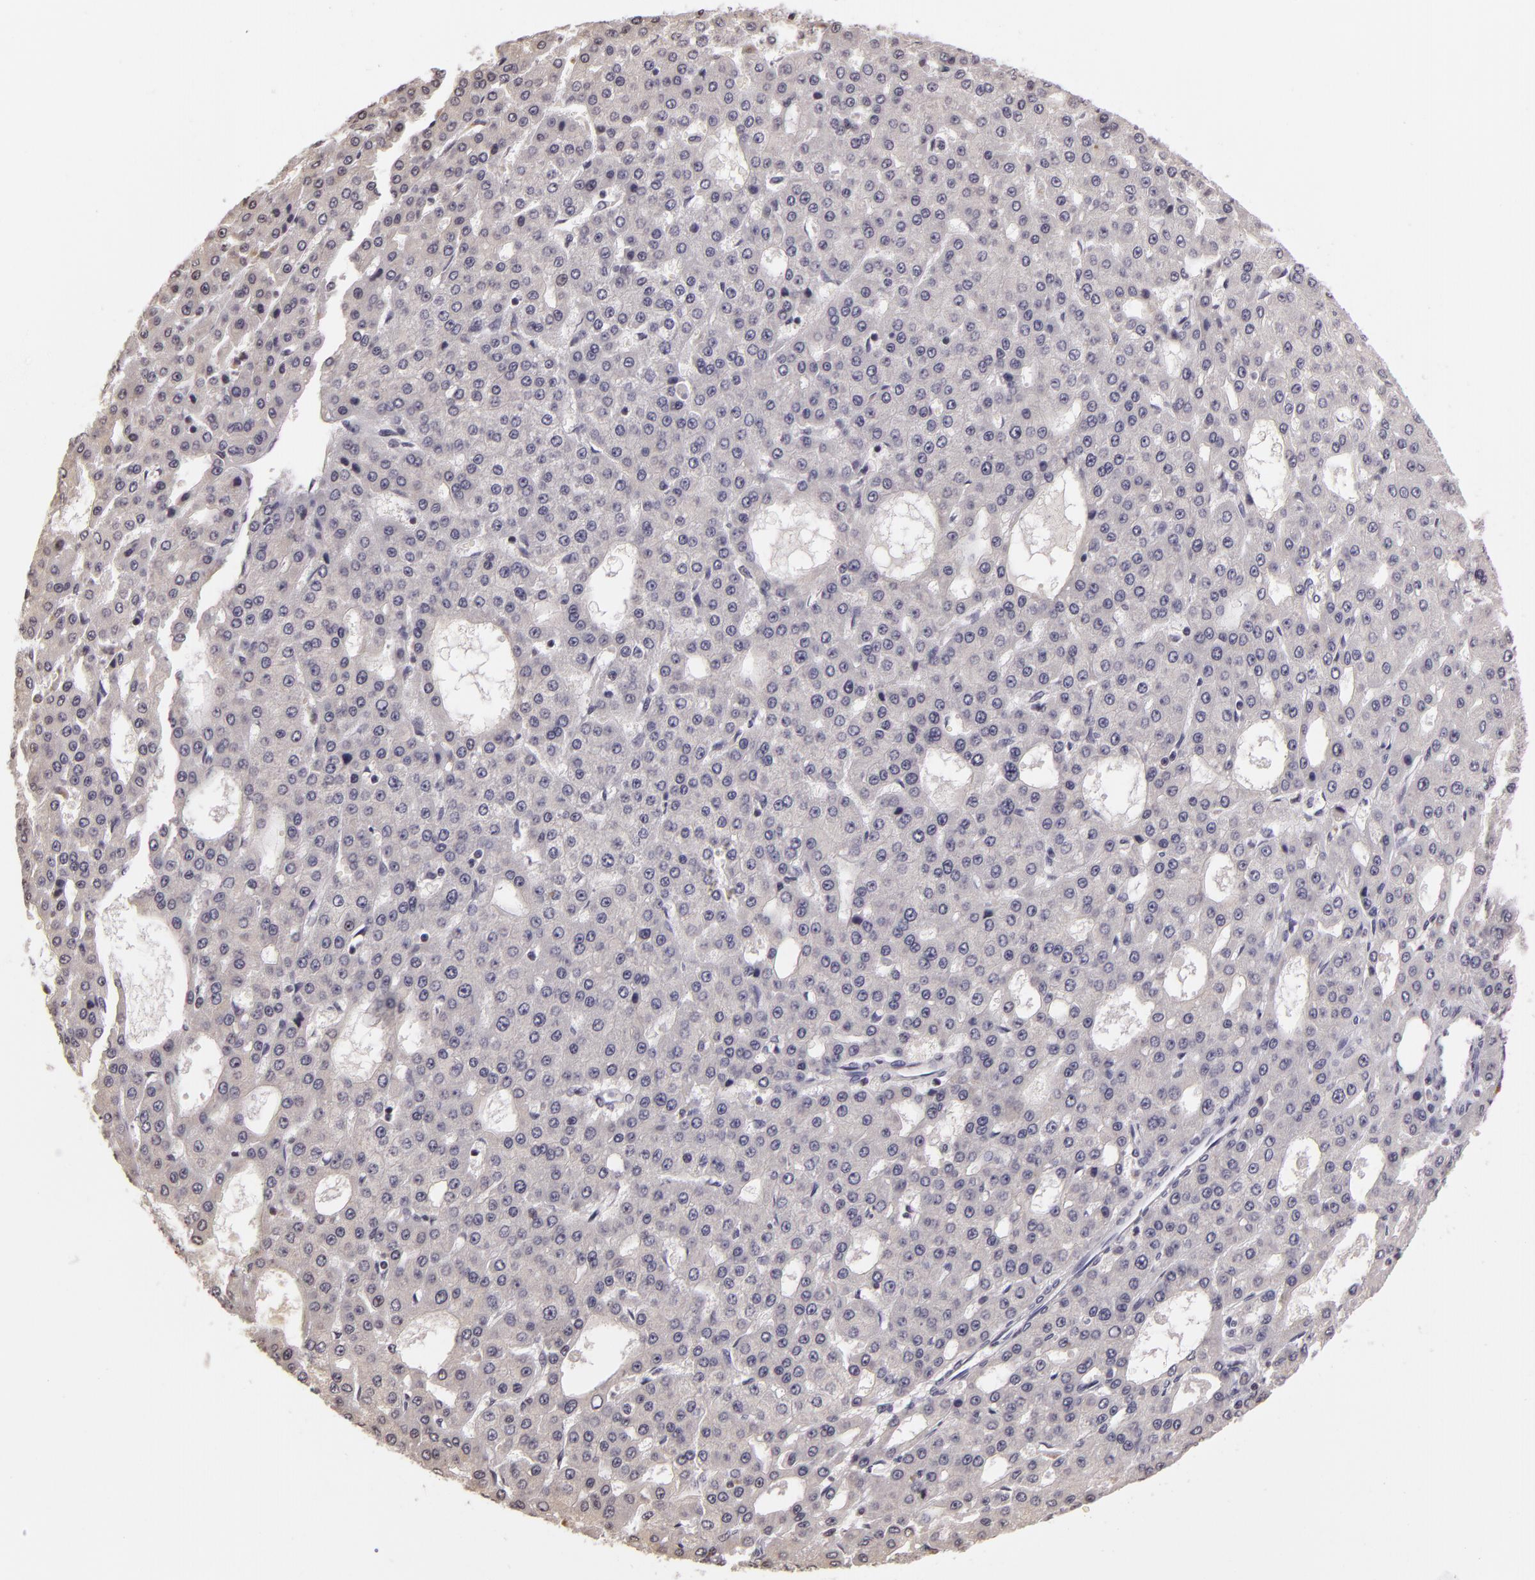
{"staining": {"intensity": "negative", "quantity": "none", "location": "none"}, "tissue": "liver cancer", "cell_type": "Tumor cells", "image_type": "cancer", "snomed": [{"axis": "morphology", "description": "Carcinoma, Hepatocellular, NOS"}, {"axis": "topography", "description": "Liver"}], "caption": "DAB (3,3'-diaminobenzidine) immunohistochemical staining of liver cancer demonstrates no significant expression in tumor cells. (DAB immunohistochemistry (IHC), high magnification).", "gene": "MUC1", "patient": {"sex": "male", "age": 47}}